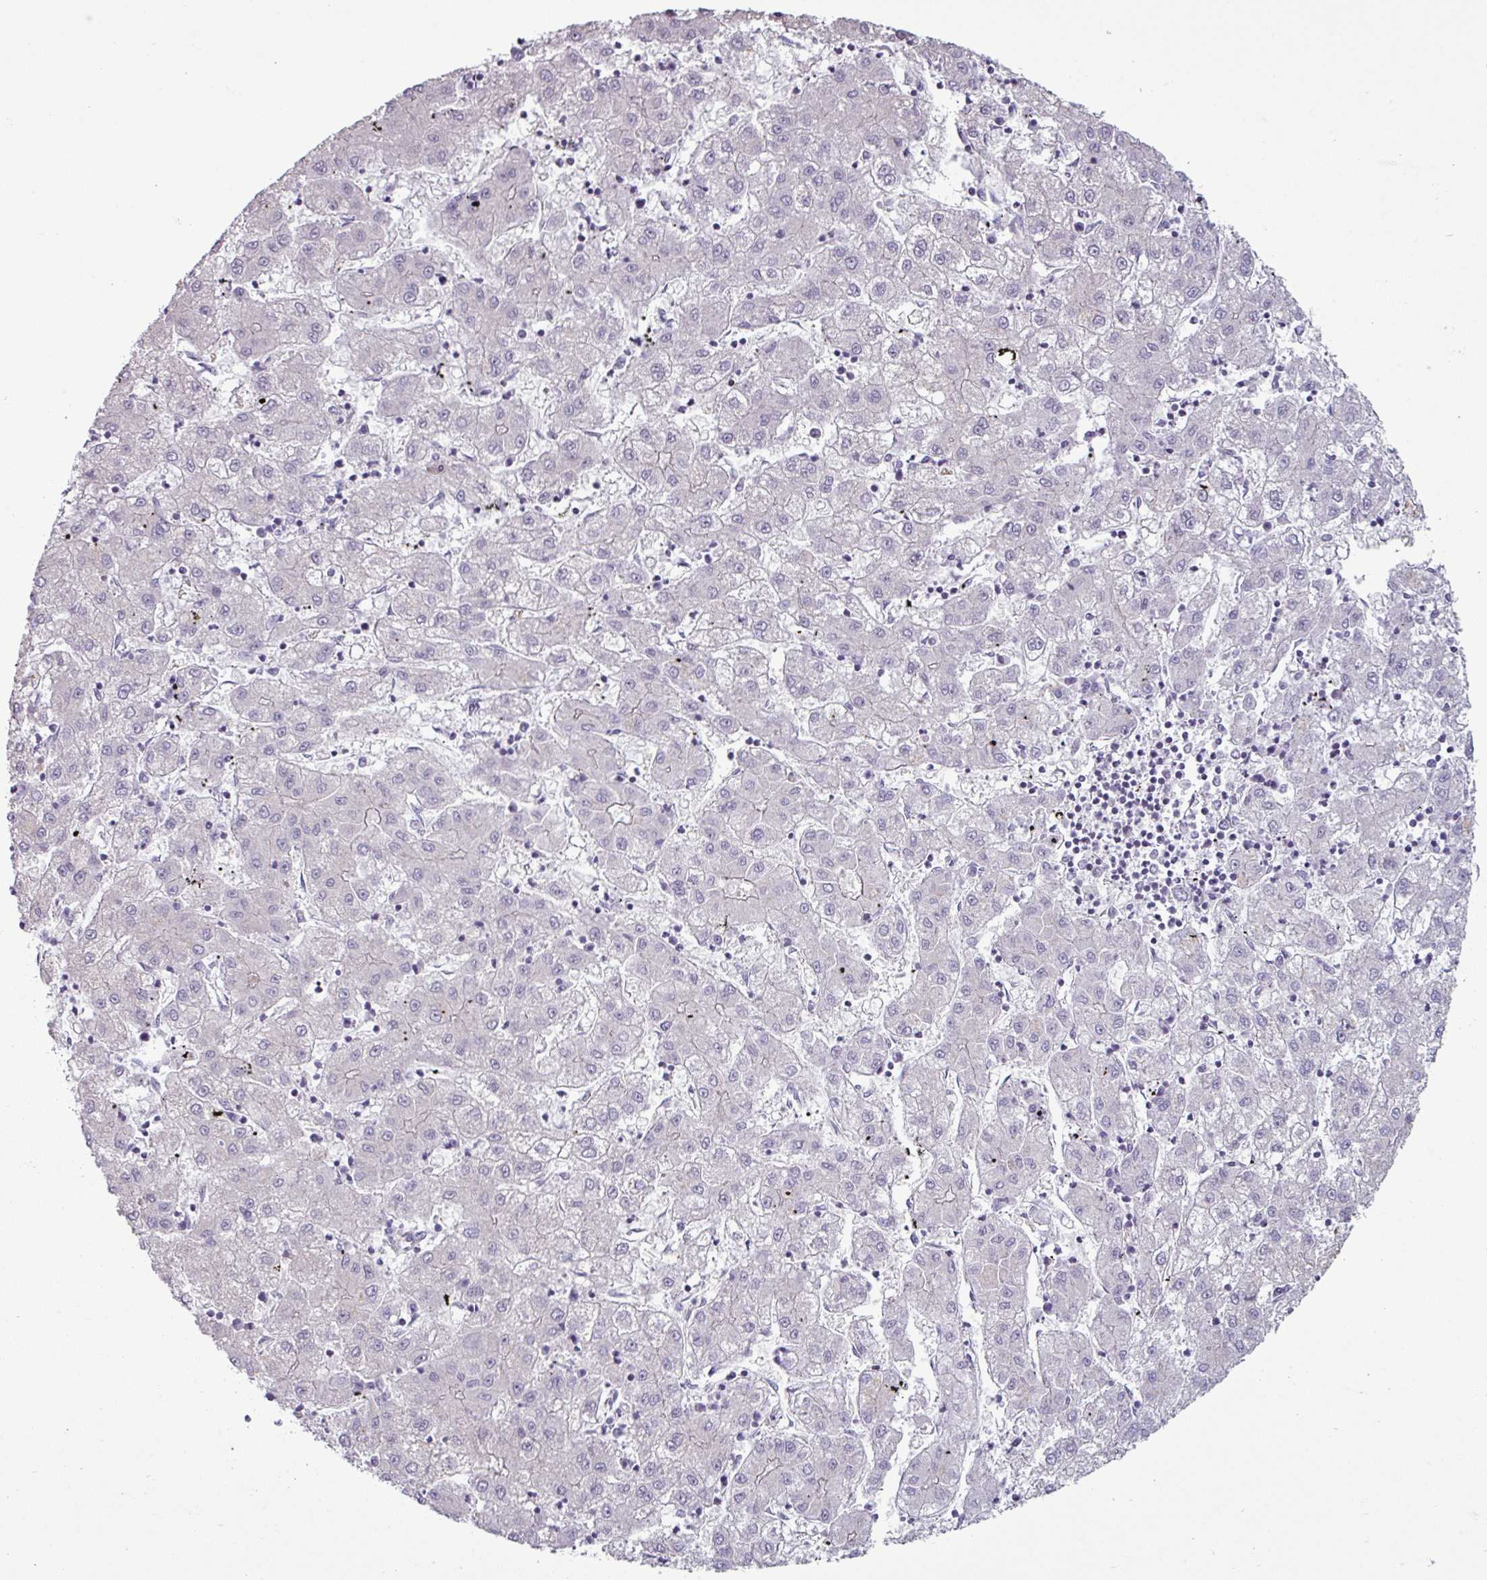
{"staining": {"intensity": "negative", "quantity": "none", "location": "none"}, "tissue": "liver cancer", "cell_type": "Tumor cells", "image_type": "cancer", "snomed": [{"axis": "morphology", "description": "Carcinoma, Hepatocellular, NOS"}, {"axis": "topography", "description": "Liver"}], "caption": "The IHC histopathology image has no significant staining in tumor cells of liver cancer (hepatocellular carcinoma) tissue.", "gene": "BTN2A2", "patient": {"sex": "male", "age": 72}}